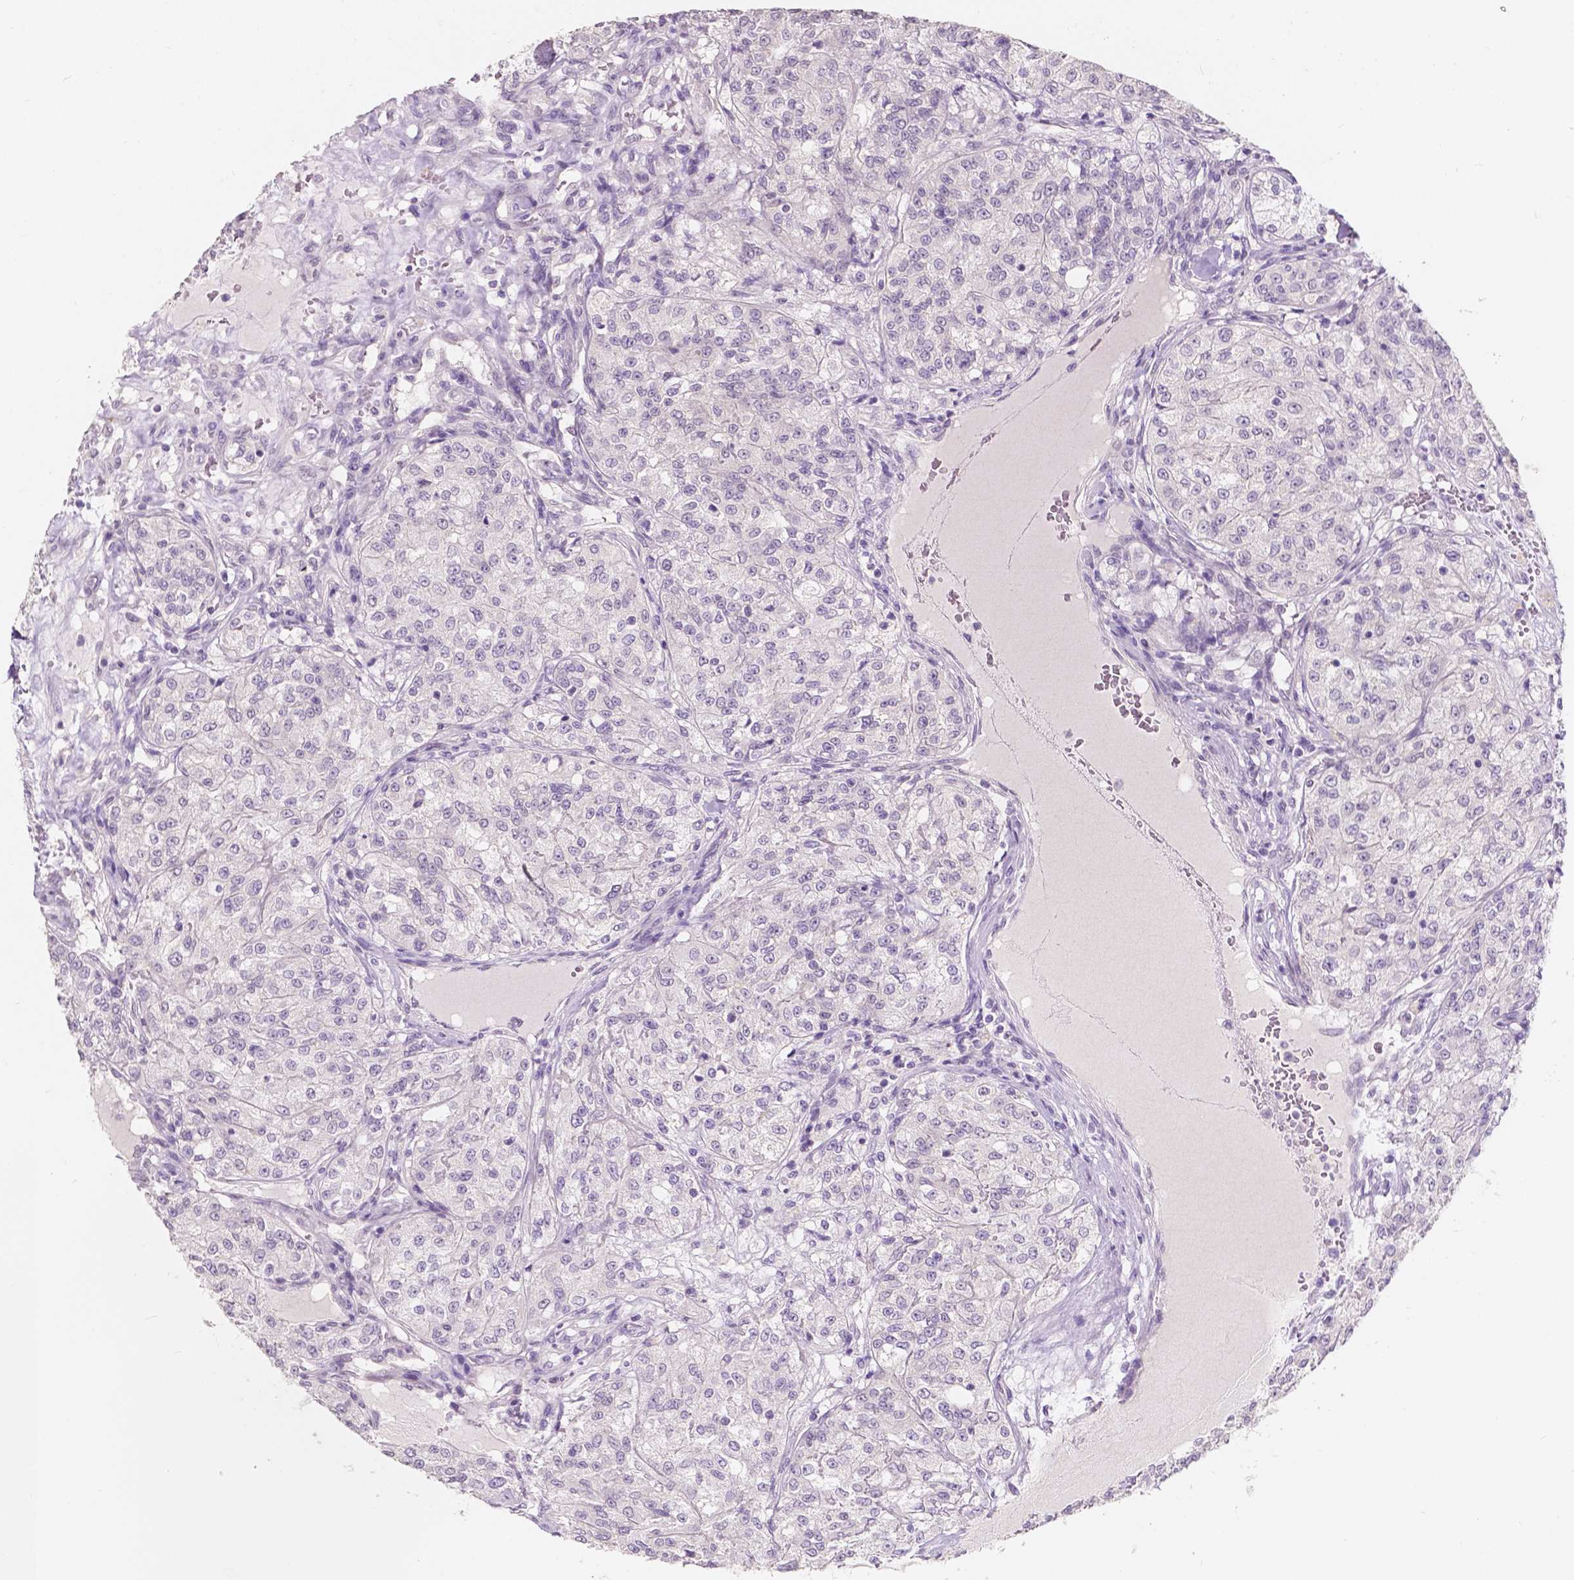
{"staining": {"intensity": "negative", "quantity": "none", "location": "none"}, "tissue": "renal cancer", "cell_type": "Tumor cells", "image_type": "cancer", "snomed": [{"axis": "morphology", "description": "Adenocarcinoma, NOS"}, {"axis": "topography", "description": "Kidney"}], "caption": "IHC micrograph of neoplastic tissue: adenocarcinoma (renal) stained with DAB (3,3'-diaminobenzidine) exhibits no significant protein staining in tumor cells.", "gene": "TAL1", "patient": {"sex": "female", "age": 63}}